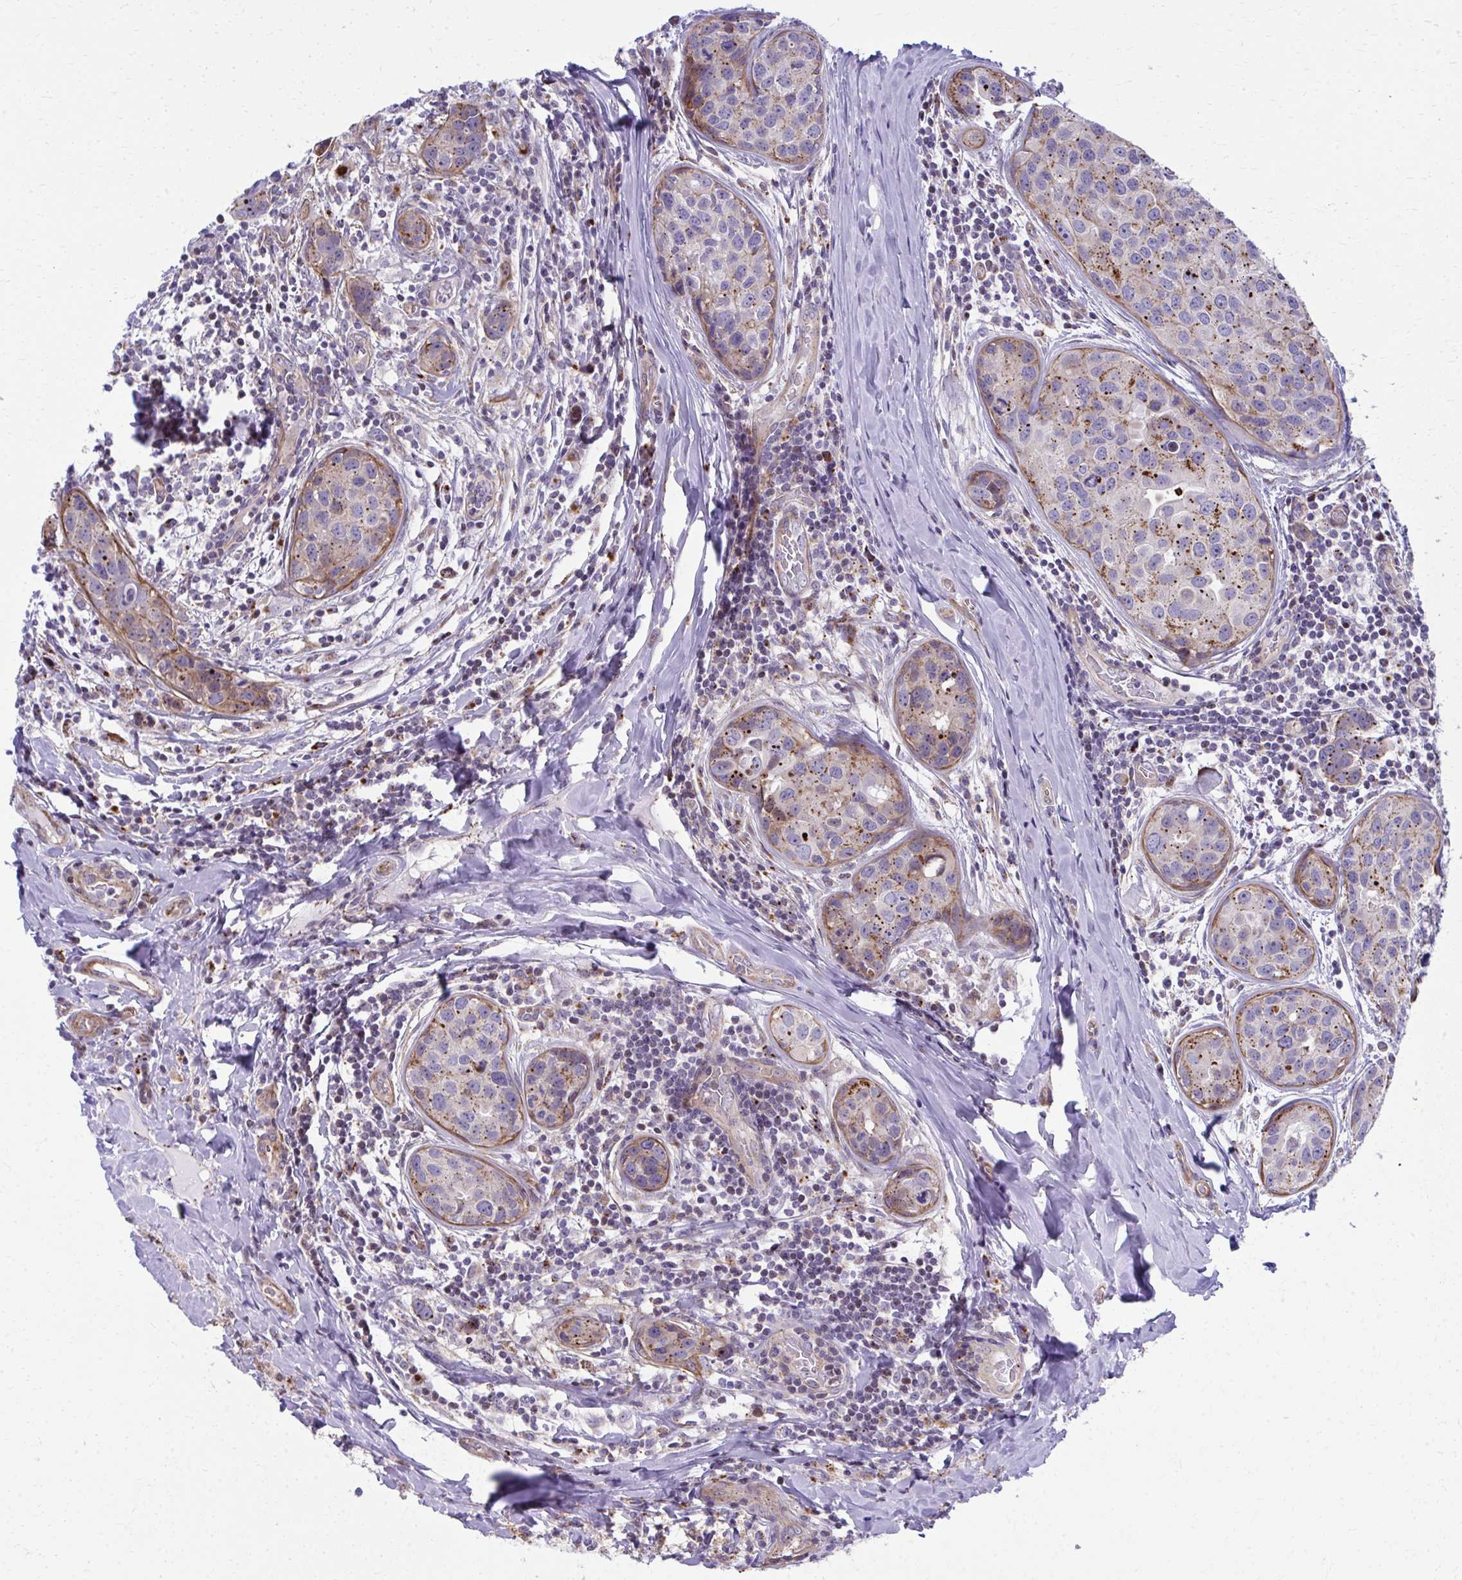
{"staining": {"intensity": "moderate", "quantity": ">75%", "location": "cytoplasmic/membranous"}, "tissue": "breast cancer", "cell_type": "Tumor cells", "image_type": "cancer", "snomed": [{"axis": "morphology", "description": "Duct carcinoma"}, {"axis": "topography", "description": "Breast"}], "caption": "Human breast cancer (intraductal carcinoma) stained for a protein (brown) exhibits moderate cytoplasmic/membranous positive positivity in about >75% of tumor cells.", "gene": "LRRC4B", "patient": {"sex": "female", "age": 24}}